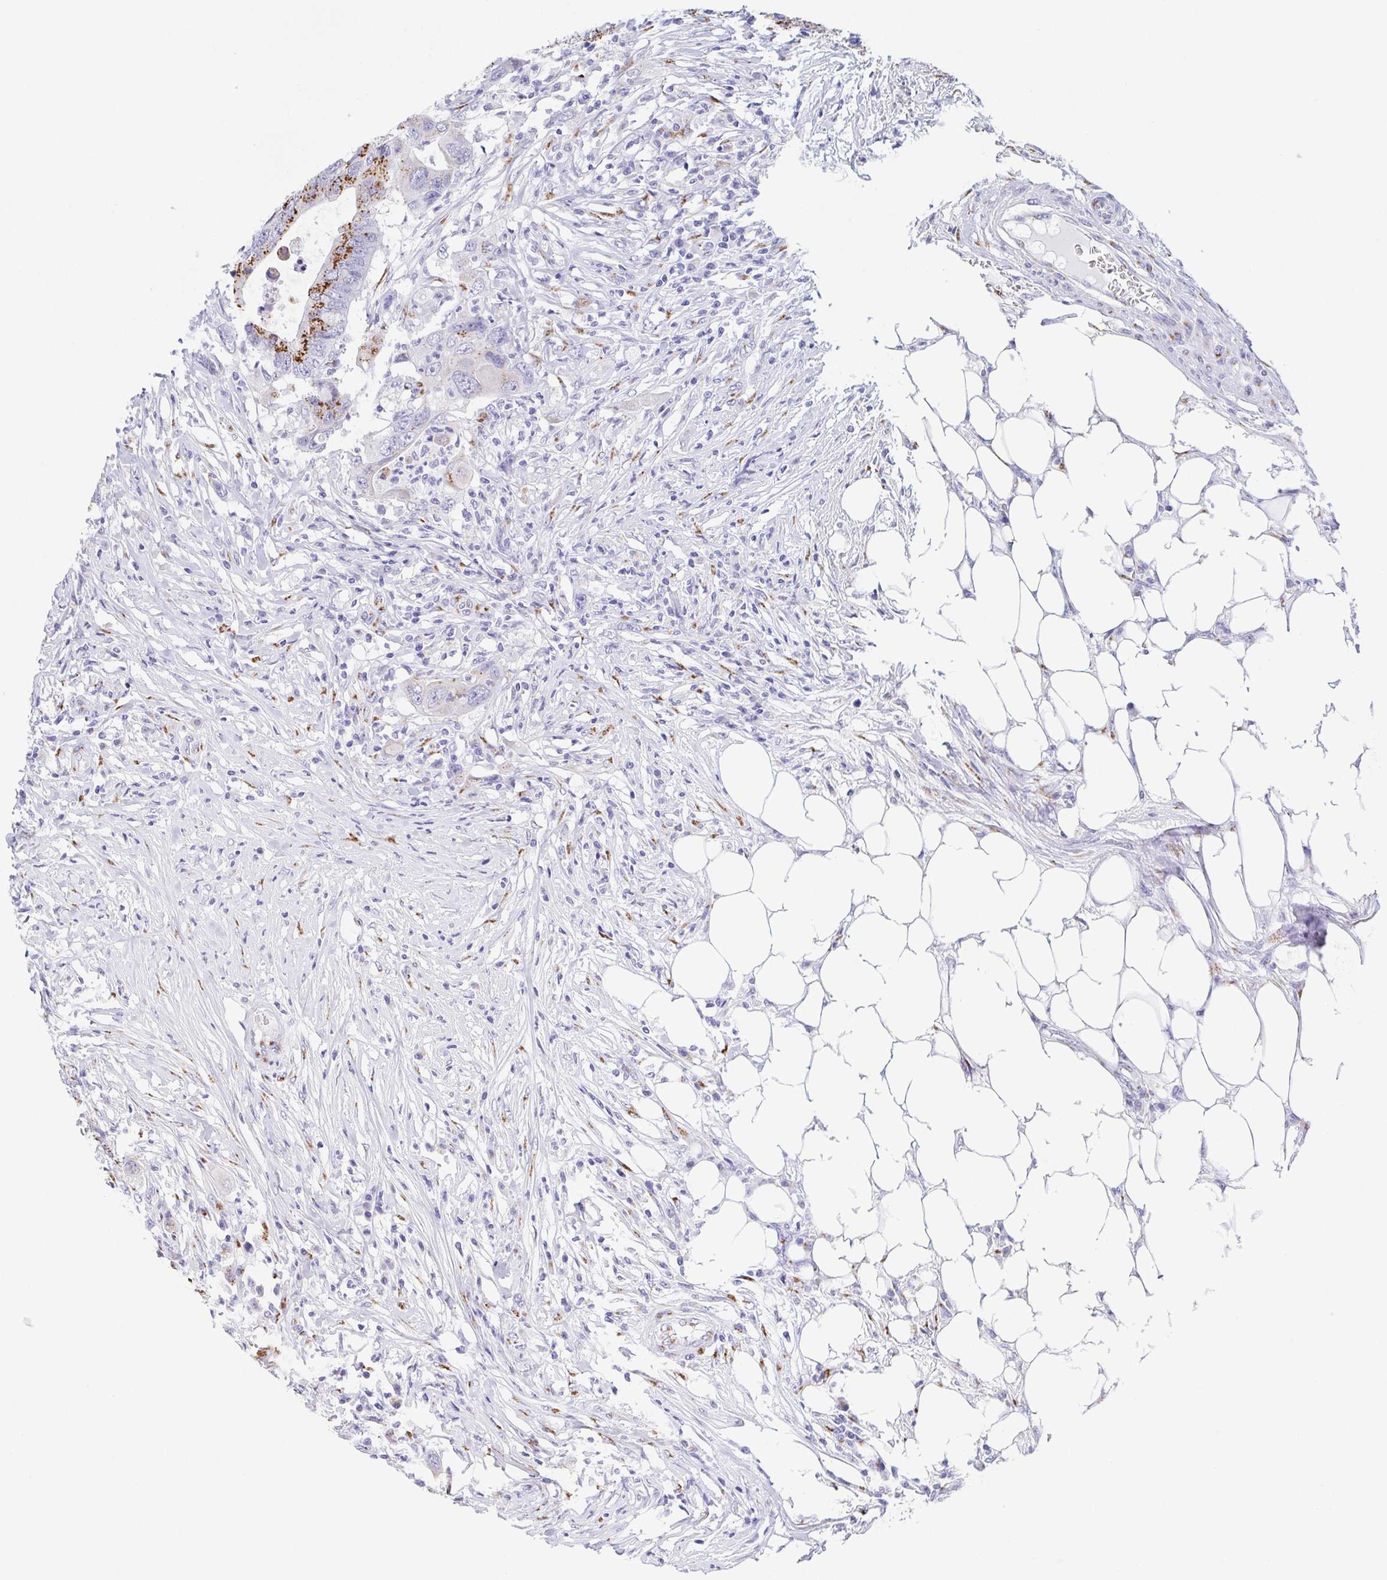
{"staining": {"intensity": "strong", "quantity": ">75%", "location": "cytoplasmic/membranous"}, "tissue": "colorectal cancer", "cell_type": "Tumor cells", "image_type": "cancer", "snomed": [{"axis": "morphology", "description": "Adenocarcinoma, NOS"}, {"axis": "topography", "description": "Colon"}], "caption": "About >75% of tumor cells in human adenocarcinoma (colorectal) exhibit strong cytoplasmic/membranous protein expression as visualized by brown immunohistochemical staining.", "gene": "SULT1B1", "patient": {"sex": "male", "age": 71}}